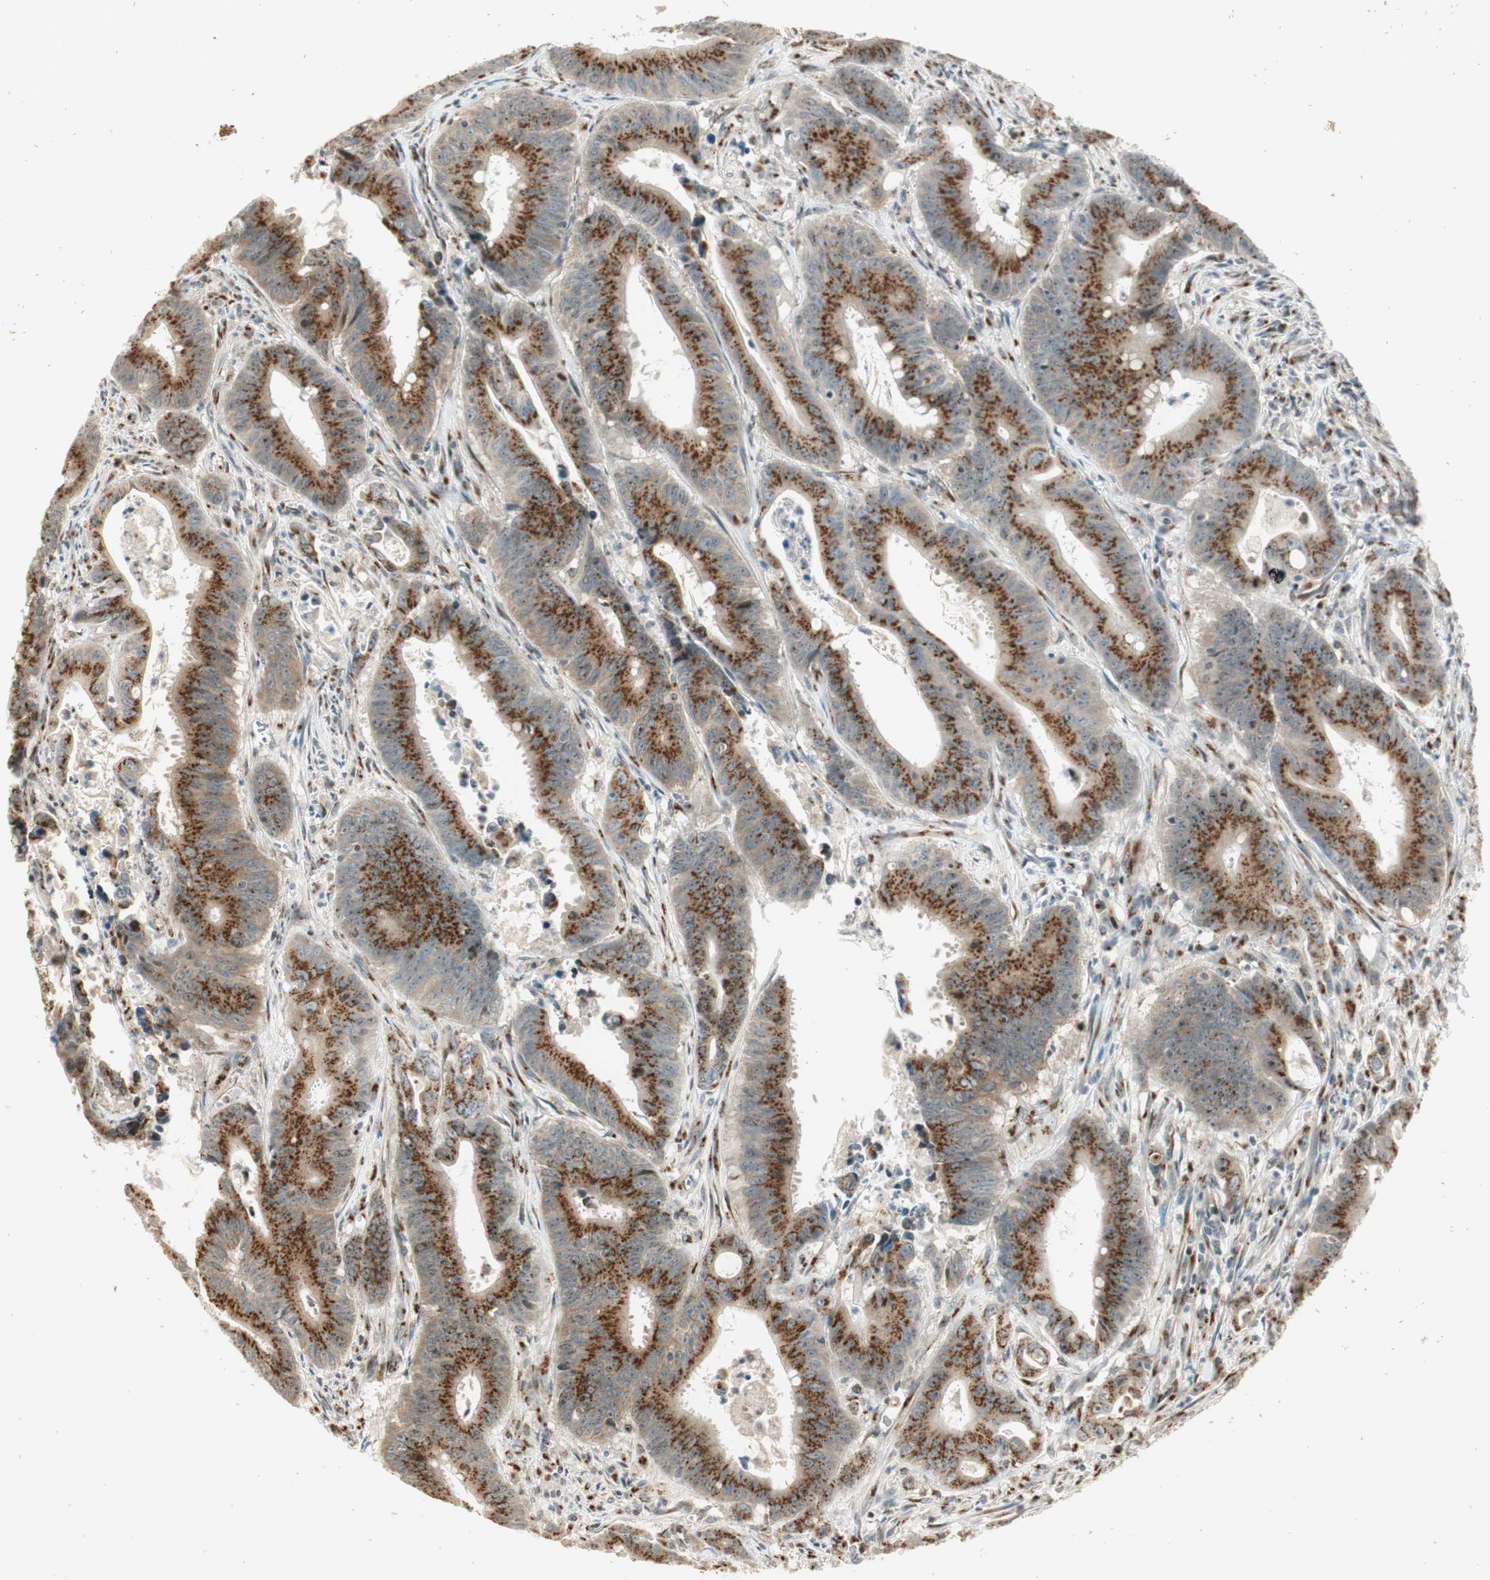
{"staining": {"intensity": "strong", "quantity": ">75%", "location": "cytoplasmic/membranous"}, "tissue": "colorectal cancer", "cell_type": "Tumor cells", "image_type": "cancer", "snomed": [{"axis": "morphology", "description": "Adenocarcinoma, NOS"}, {"axis": "topography", "description": "Colon"}], "caption": "DAB (3,3'-diaminobenzidine) immunohistochemical staining of human adenocarcinoma (colorectal) exhibits strong cytoplasmic/membranous protein positivity in approximately >75% of tumor cells. (DAB = brown stain, brightfield microscopy at high magnification).", "gene": "NEO1", "patient": {"sex": "male", "age": 45}}